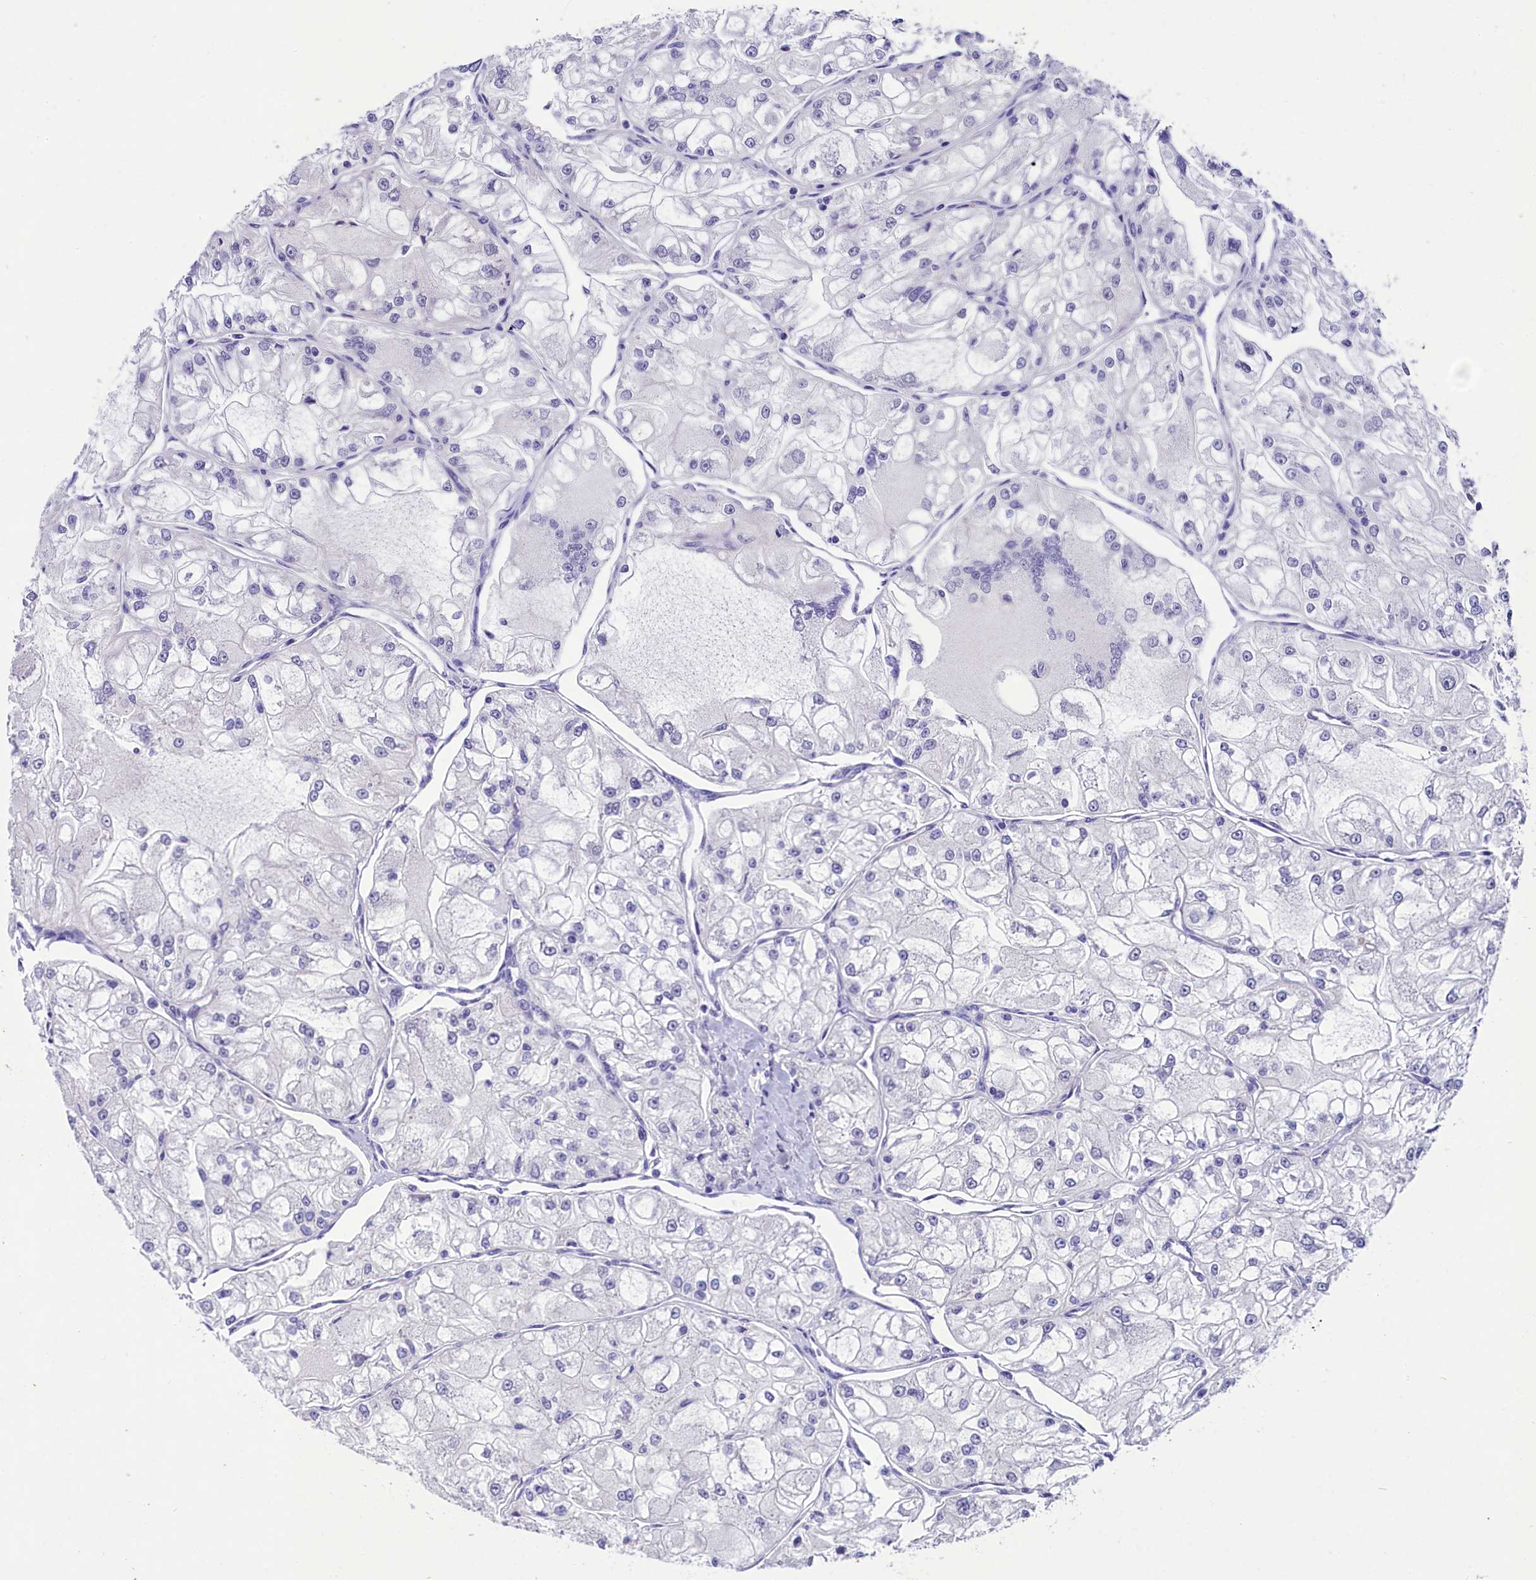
{"staining": {"intensity": "negative", "quantity": "none", "location": "none"}, "tissue": "renal cancer", "cell_type": "Tumor cells", "image_type": "cancer", "snomed": [{"axis": "morphology", "description": "Adenocarcinoma, NOS"}, {"axis": "topography", "description": "Kidney"}], "caption": "This is an immunohistochemistry (IHC) photomicrograph of adenocarcinoma (renal). There is no positivity in tumor cells.", "gene": "SCD5", "patient": {"sex": "female", "age": 72}}